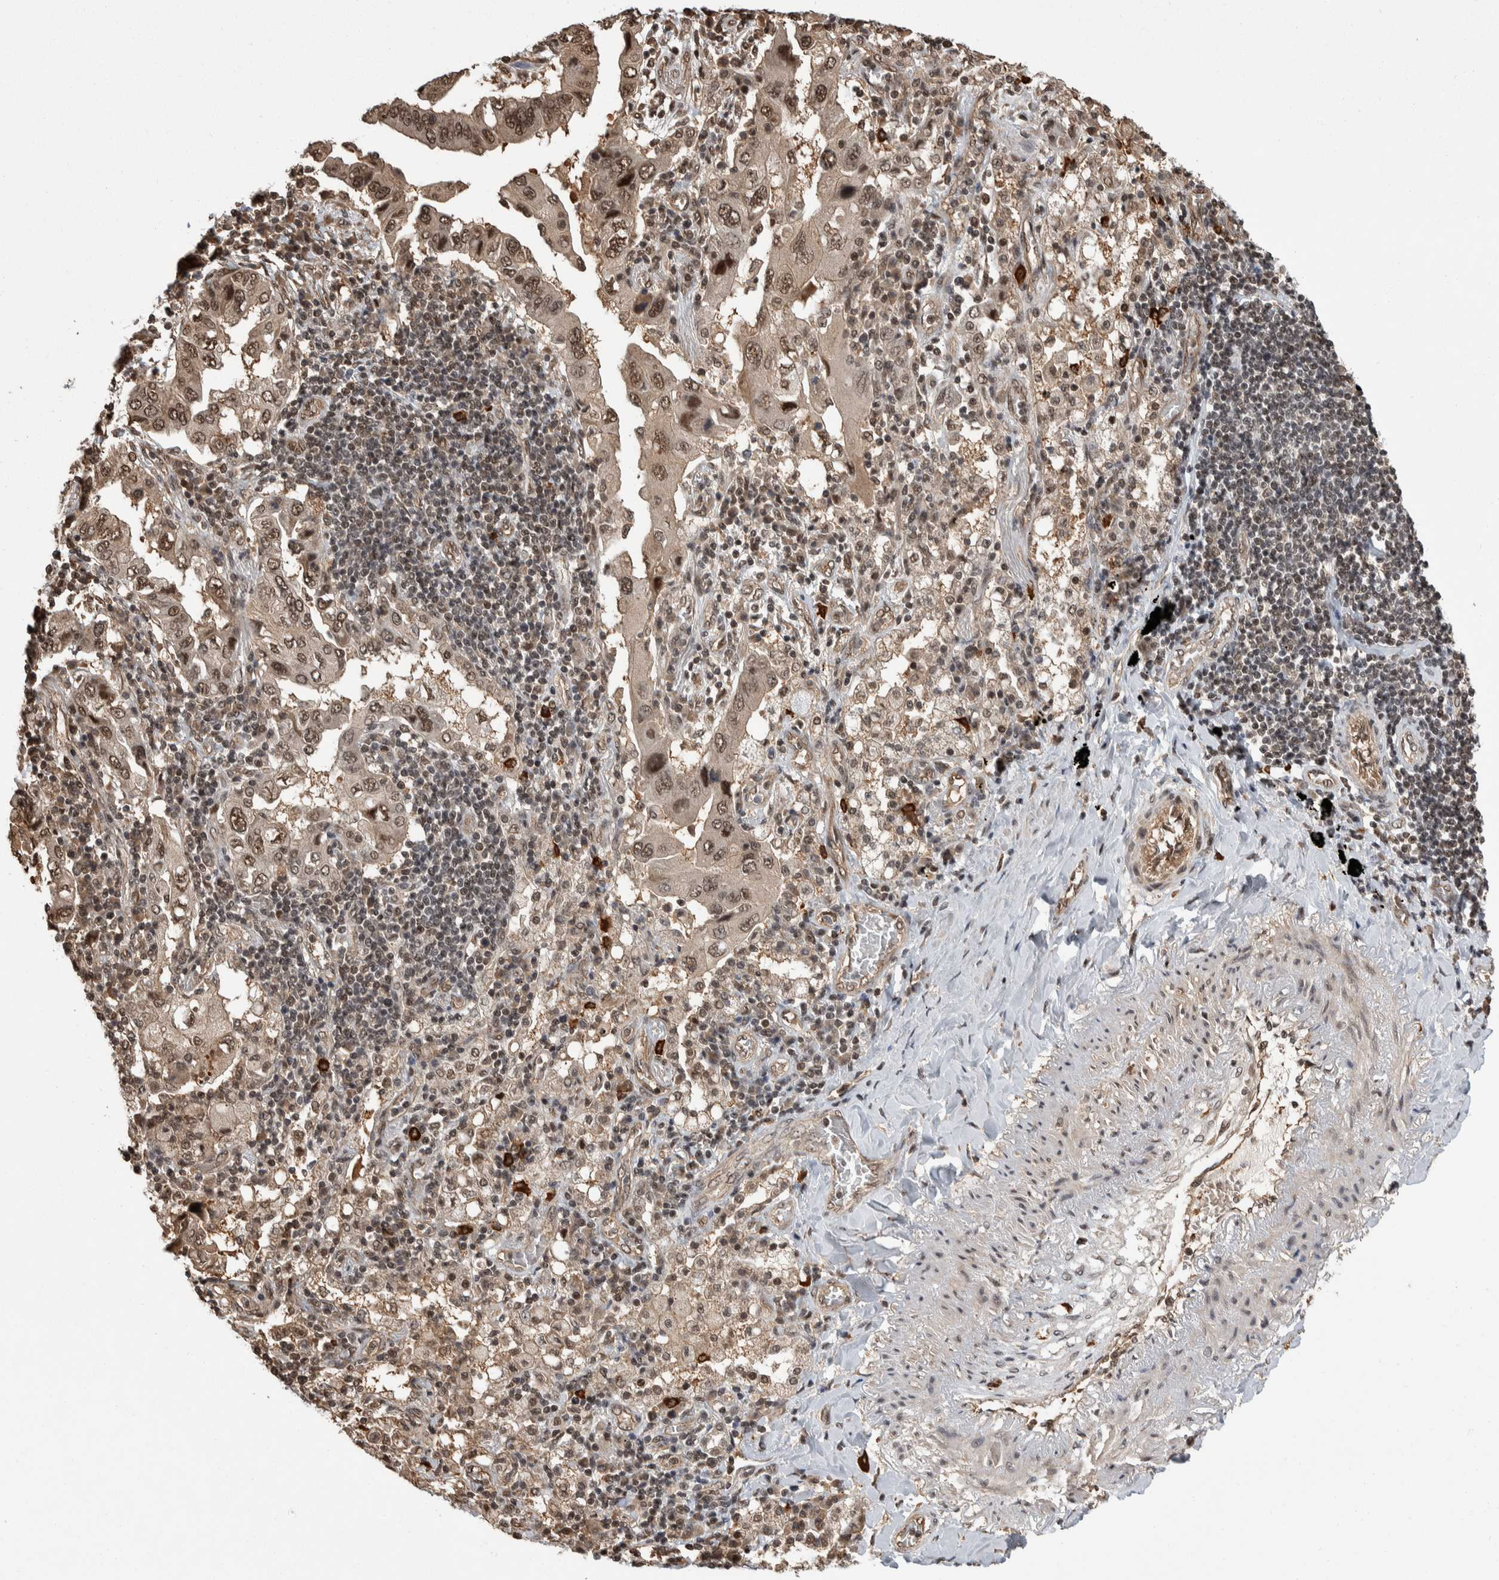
{"staining": {"intensity": "moderate", "quantity": ">75%", "location": "cytoplasmic/membranous,nuclear"}, "tissue": "lung cancer", "cell_type": "Tumor cells", "image_type": "cancer", "snomed": [{"axis": "morphology", "description": "Adenocarcinoma, NOS"}, {"axis": "topography", "description": "Lung"}], "caption": "The image displays staining of adenocarcinoma (lung), revealing moderate cytoplasmic/membranous and nuclear protein positivity (brown color) within tumor cells.", "gene": "ZNF592", "patient": {"sex": "female", "age": 65}}